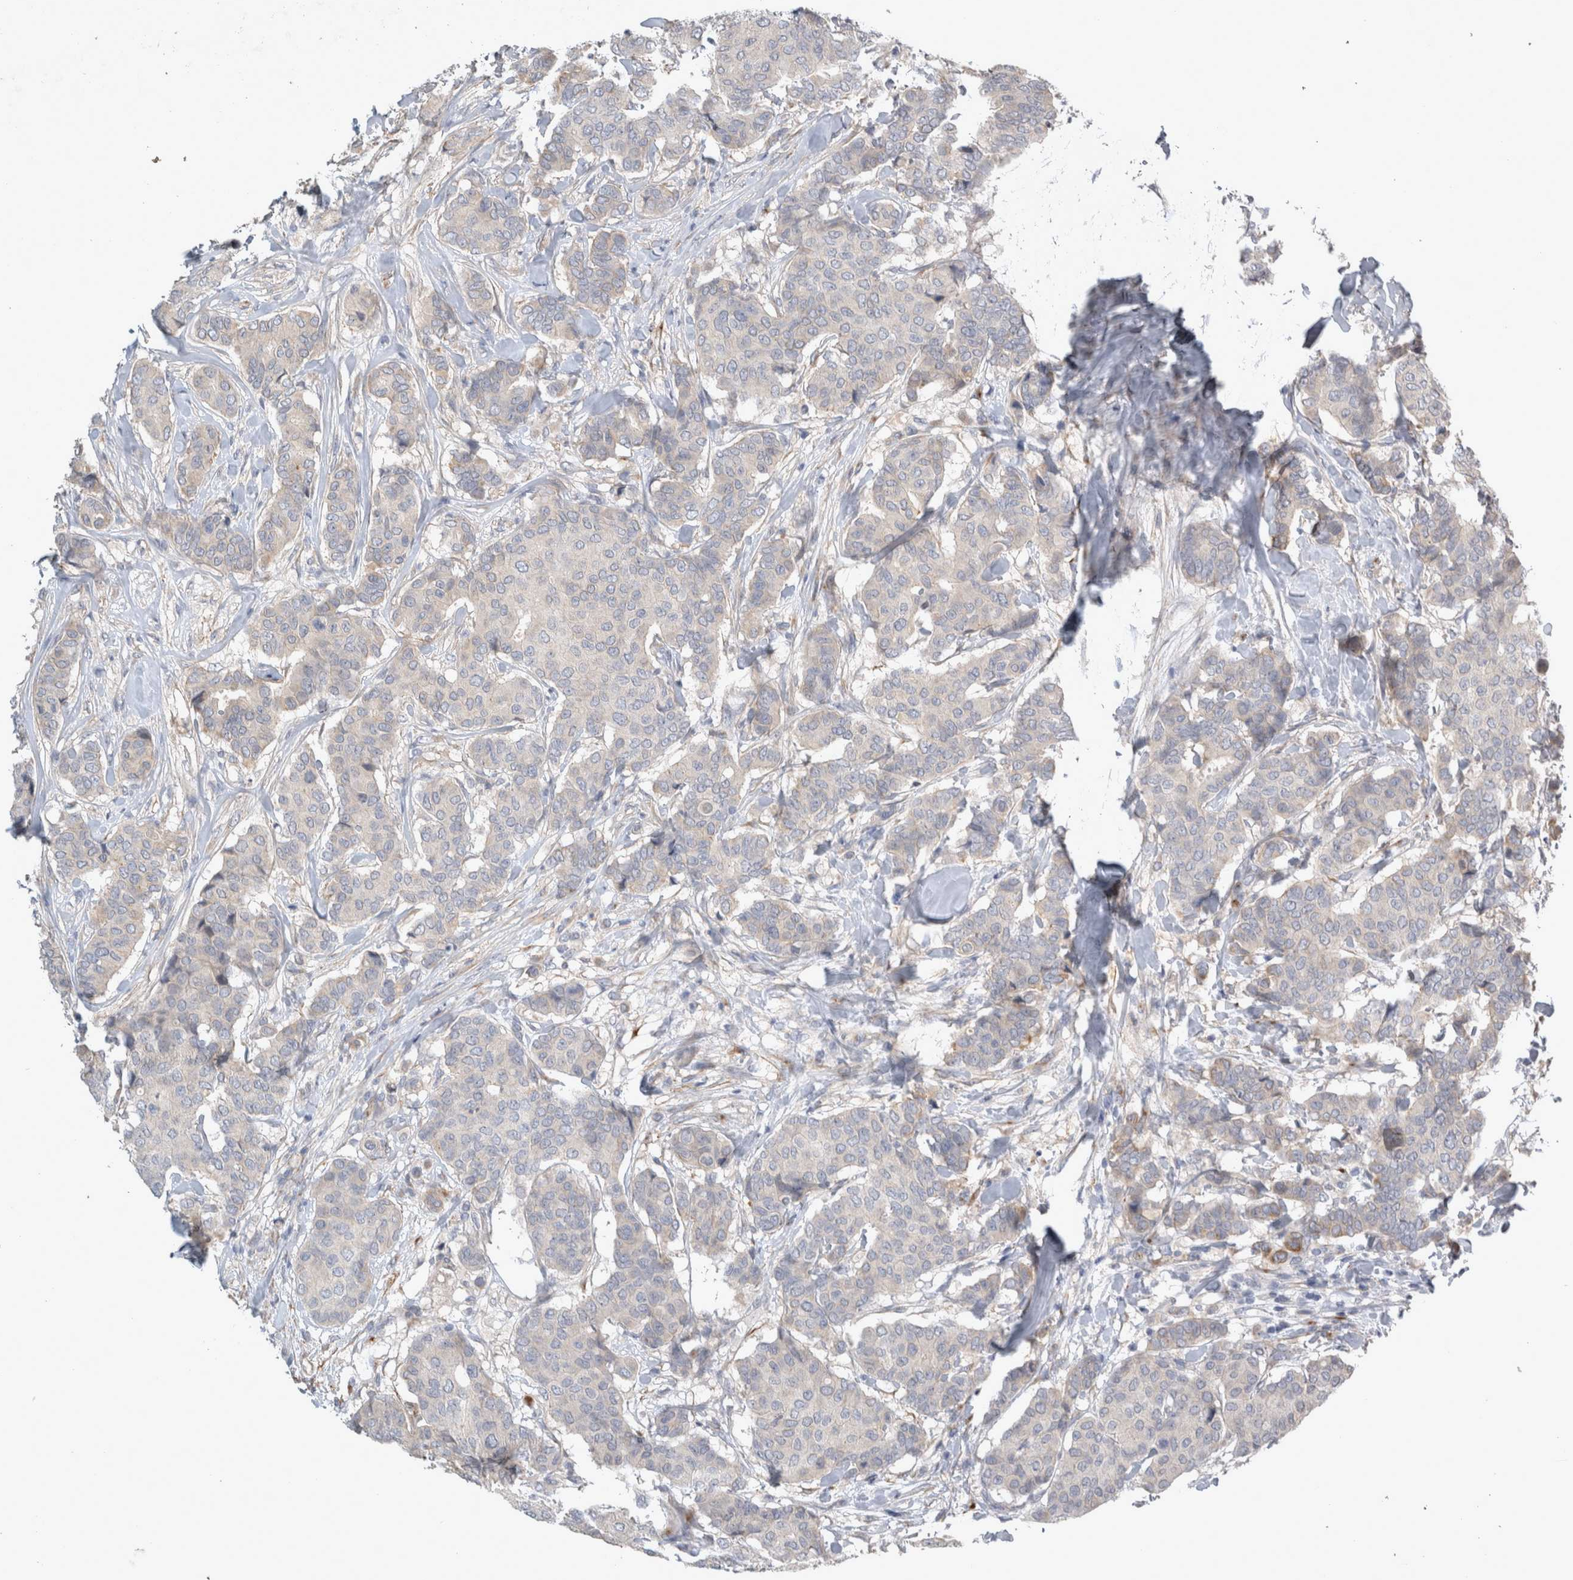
{"staining": {"intensity": "negative", "quantity": "none", "location": "none"}, "tissue": "breast cancer", "cell_type": "Tumor cells", "image_type": "cancer", "snomed": [{"axis": "morphology", "description": "Duct carcinoma"}, {"axis": "topography", "description": "Breast"}], "caption": "High power microscopy histopathology image of an immunohistochemistry (IHC) photomicrograph of breast cancer, revealing no significant staining in tumor cells.", "gene": "SLC22A11", "patient": {"sex": "female", "age": 75}}